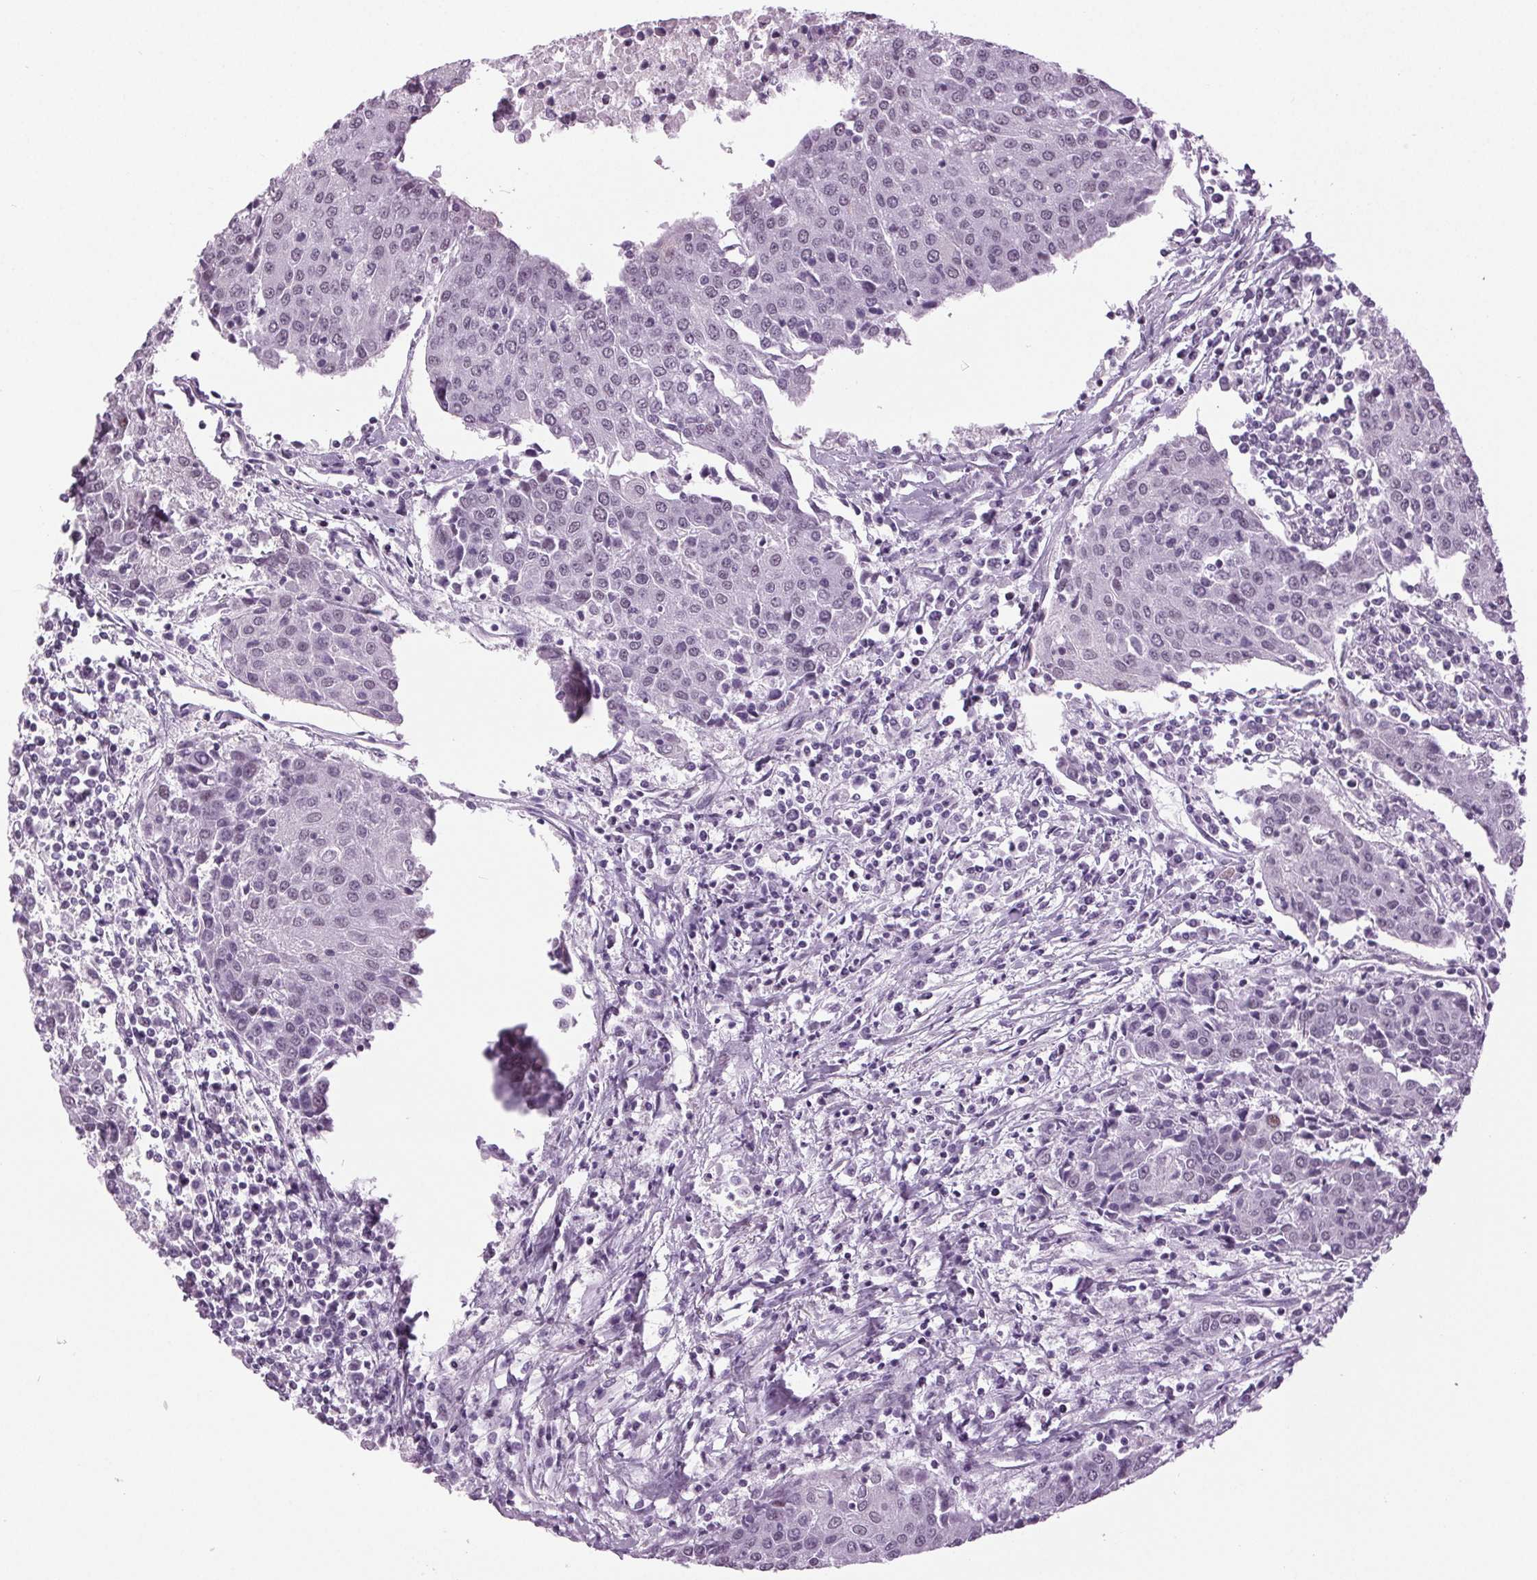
{"staining": {"intensity": "negative", "quantity": "none", "location": "none"}, "tissue": "urothelial cancer", "cell_type": "Tumor cells", "image_type": "cancer", "snomed": [{"axis": "morphology", "description": "Urothelial carcinoma, High grade"}, {"axis": "topography", "description": "Urinary bladder"}], "caption": "Tumor cells show no significant positivity in urothelial cancer.", "gene": "DNAH12", "patient": {"sex": "female", "age": 85}}